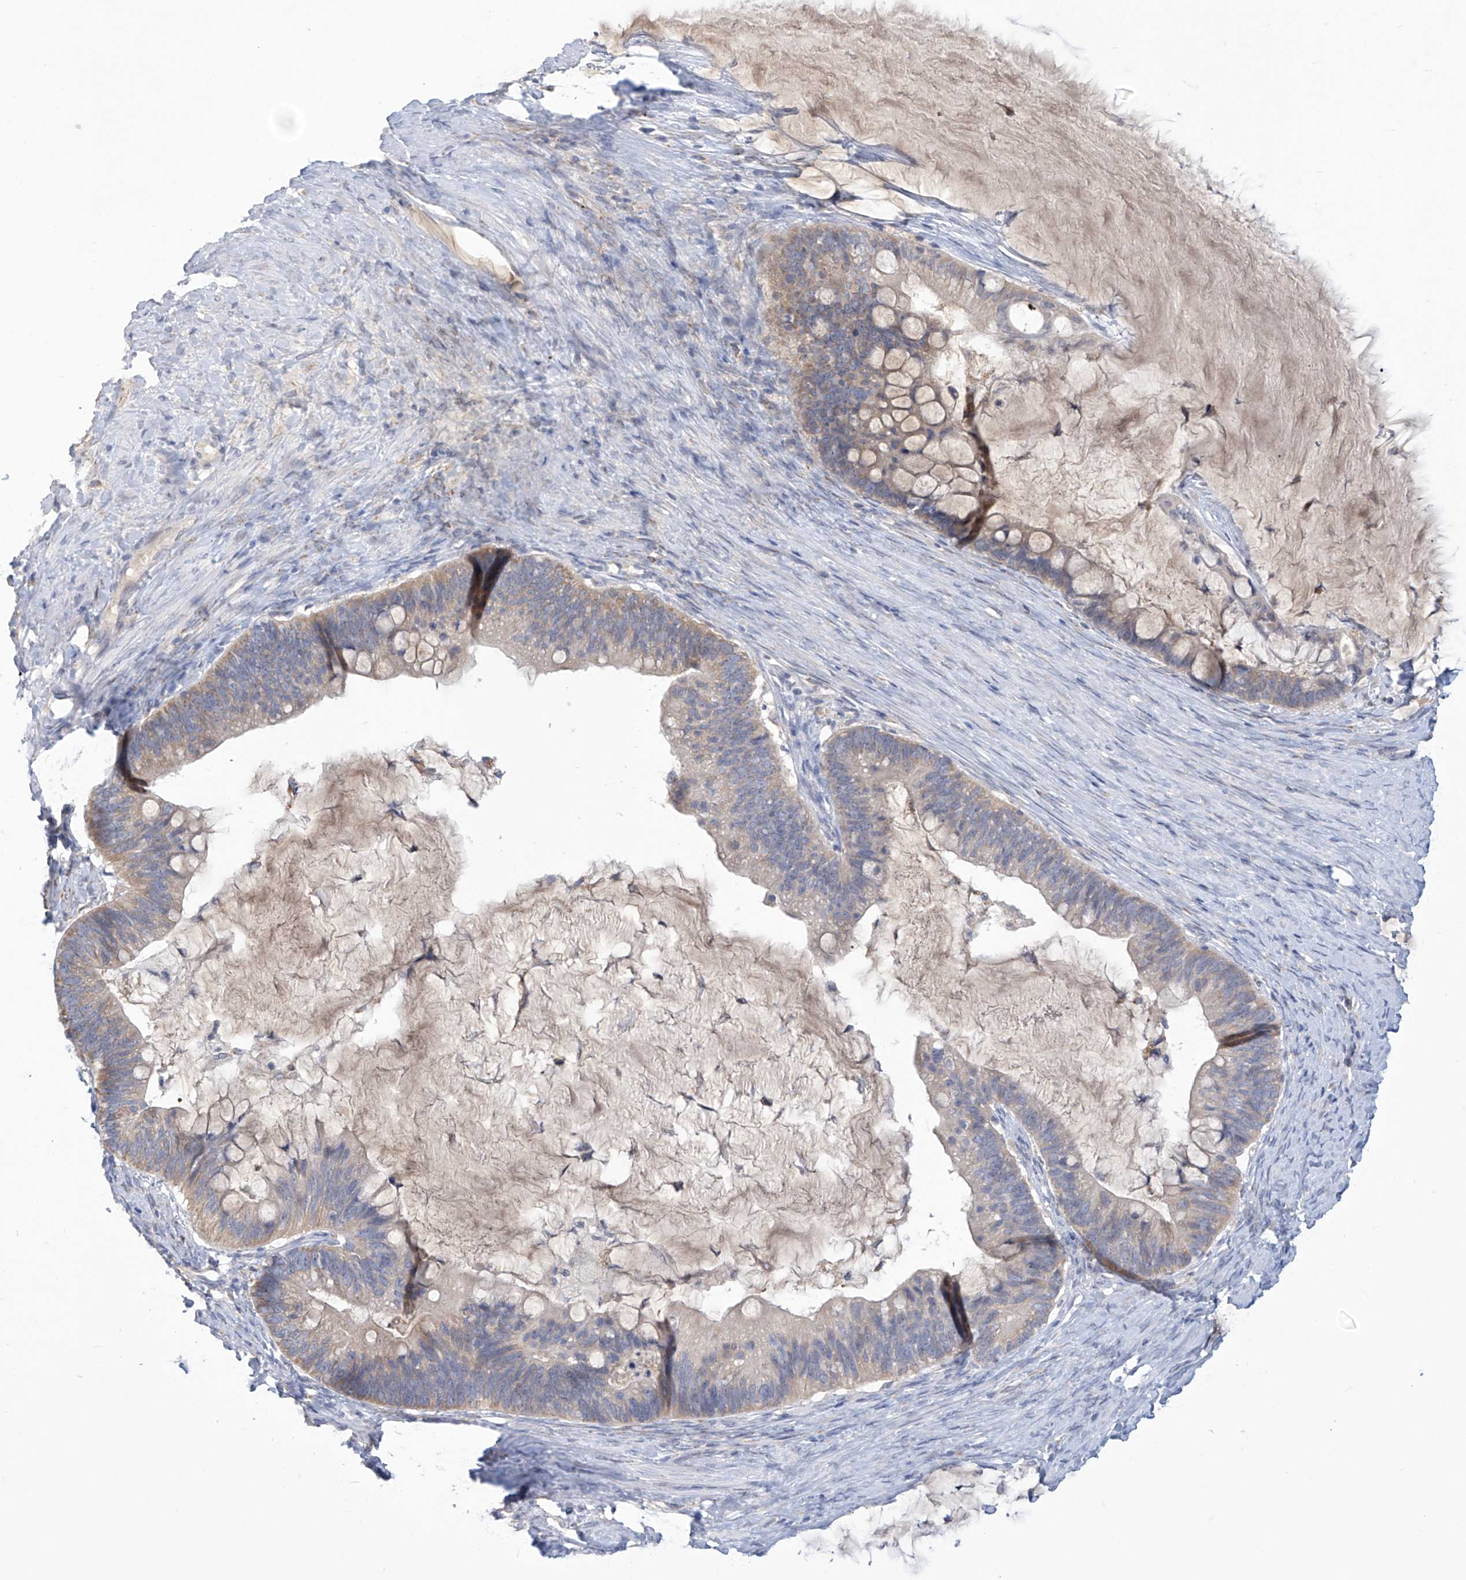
{"staining": {"intensity": "weak", "quantity": ">75%", "location": "cytoplasmic/membranous"}, "tissue": "ovarian cancer", "cell_type": "Tumor cells", "image_type": "cancer", "snomed": [{"axis": "morphology", "description": "Cystadenocarcinoma, mucinous, NOS"}, {"axis": "topography", "description": "Ovary"}], "caption": "DAB immunohistochemical staining of human ovarian cancer (mucinous cystadenocarcinoma) exhibits weak cytoplasmic/membranous protein positivity in approximately >75% of tumor cells. (IHC, brightfield microscopy, high magnification).", "gene": "IBA57", "patient": {"sex": "female", "age": 61}}